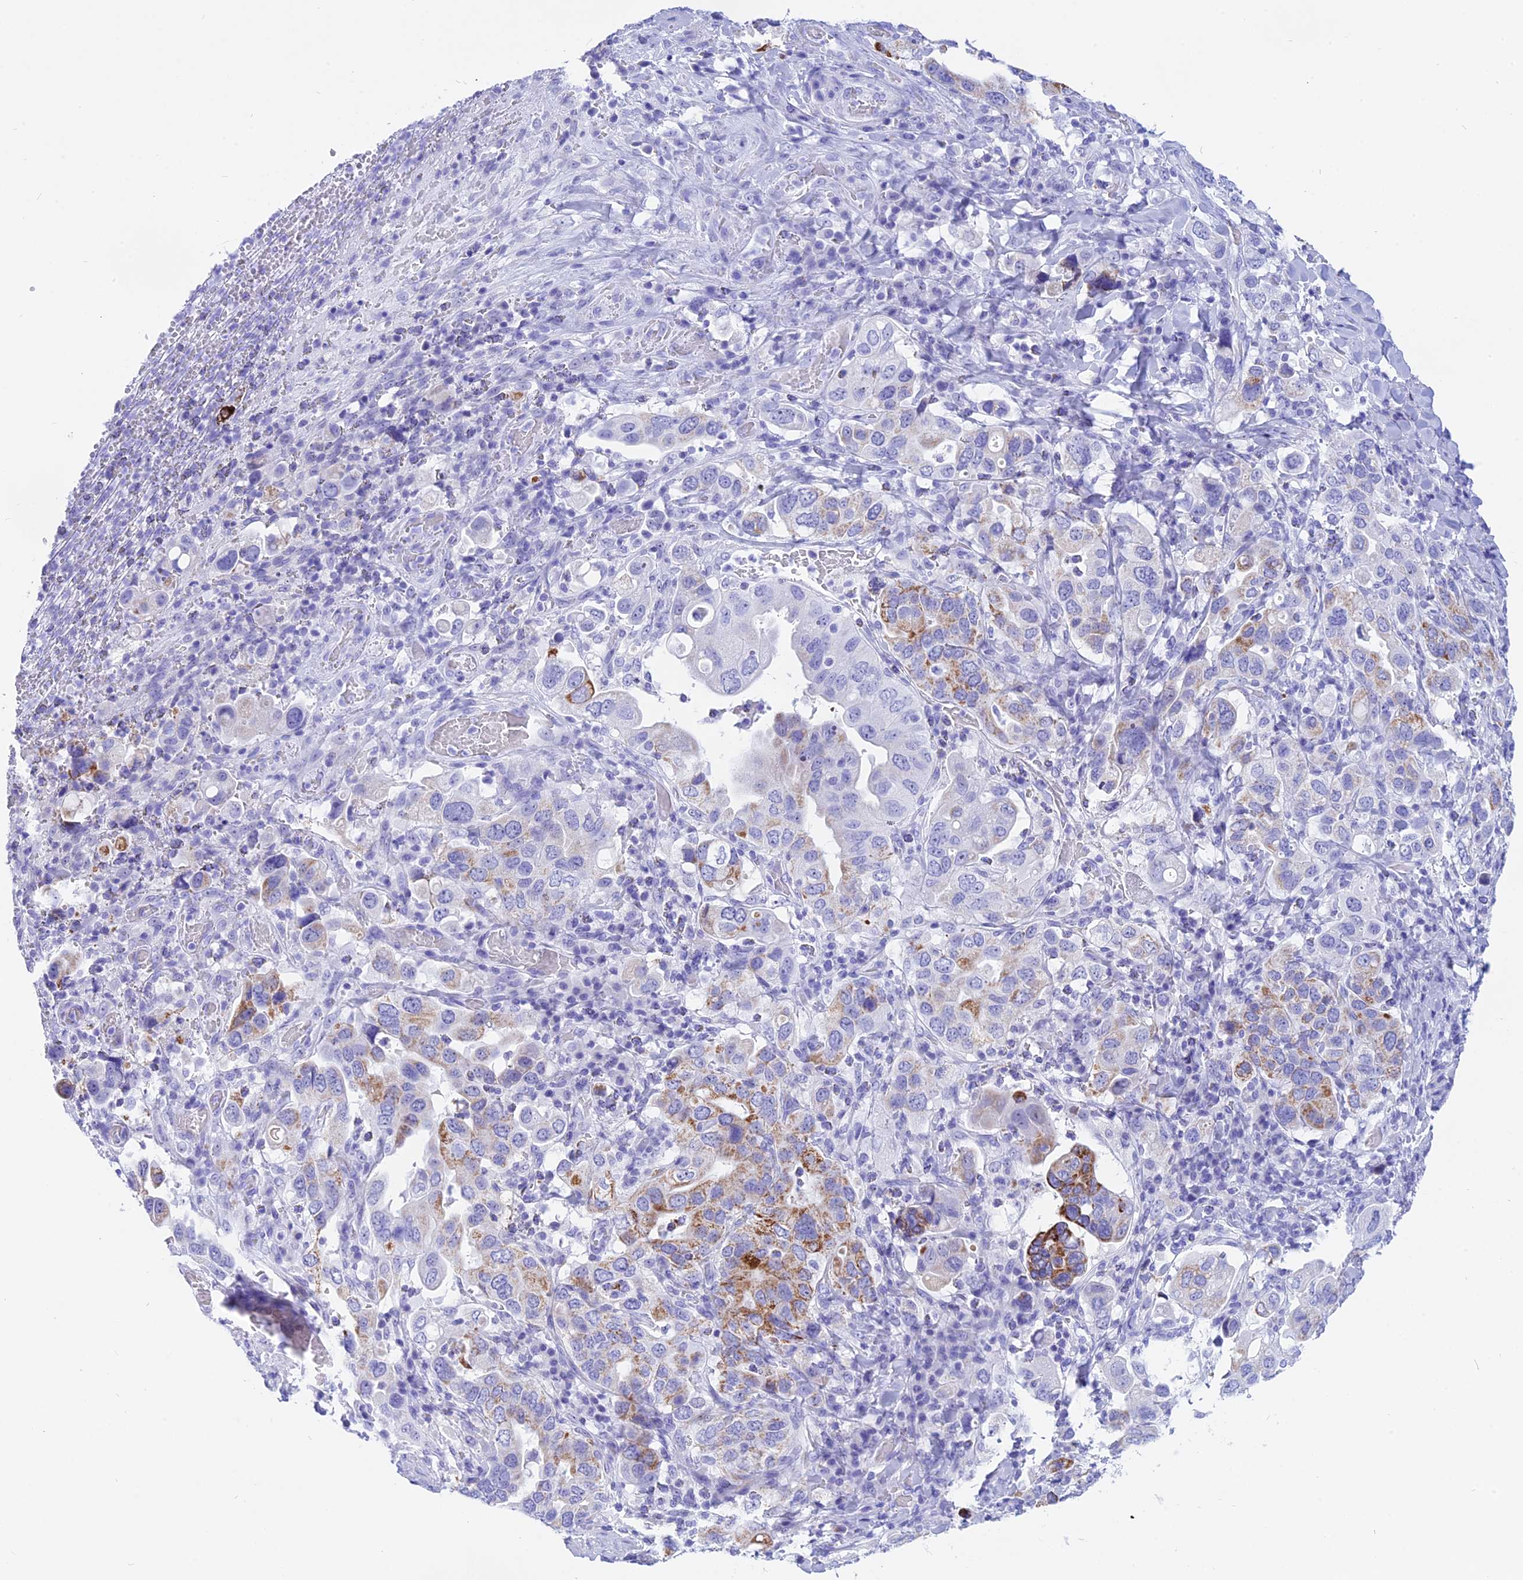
{"staining": {"intensity": "strong", "quantity": "<25%", "location": "cytoplasmic/membranous"}, "tissue": "stomach cancer", "cell_type": "Tumor cells", "image_type": "cancer", "snomed": [{"axis": "morphology", "description": "Adenocarcinoma, NOS"}, {"axis": "topography", "description": "Stomach, upper"}], "caption": "The photomicrograph shows staining of stomach adenocarcinoma, revealing strong cytoplasmic/membranous protein expression (brown color) within tumor cells.", "gene": "ISCA1", "patient": {"sex": "male", "age": 62}}